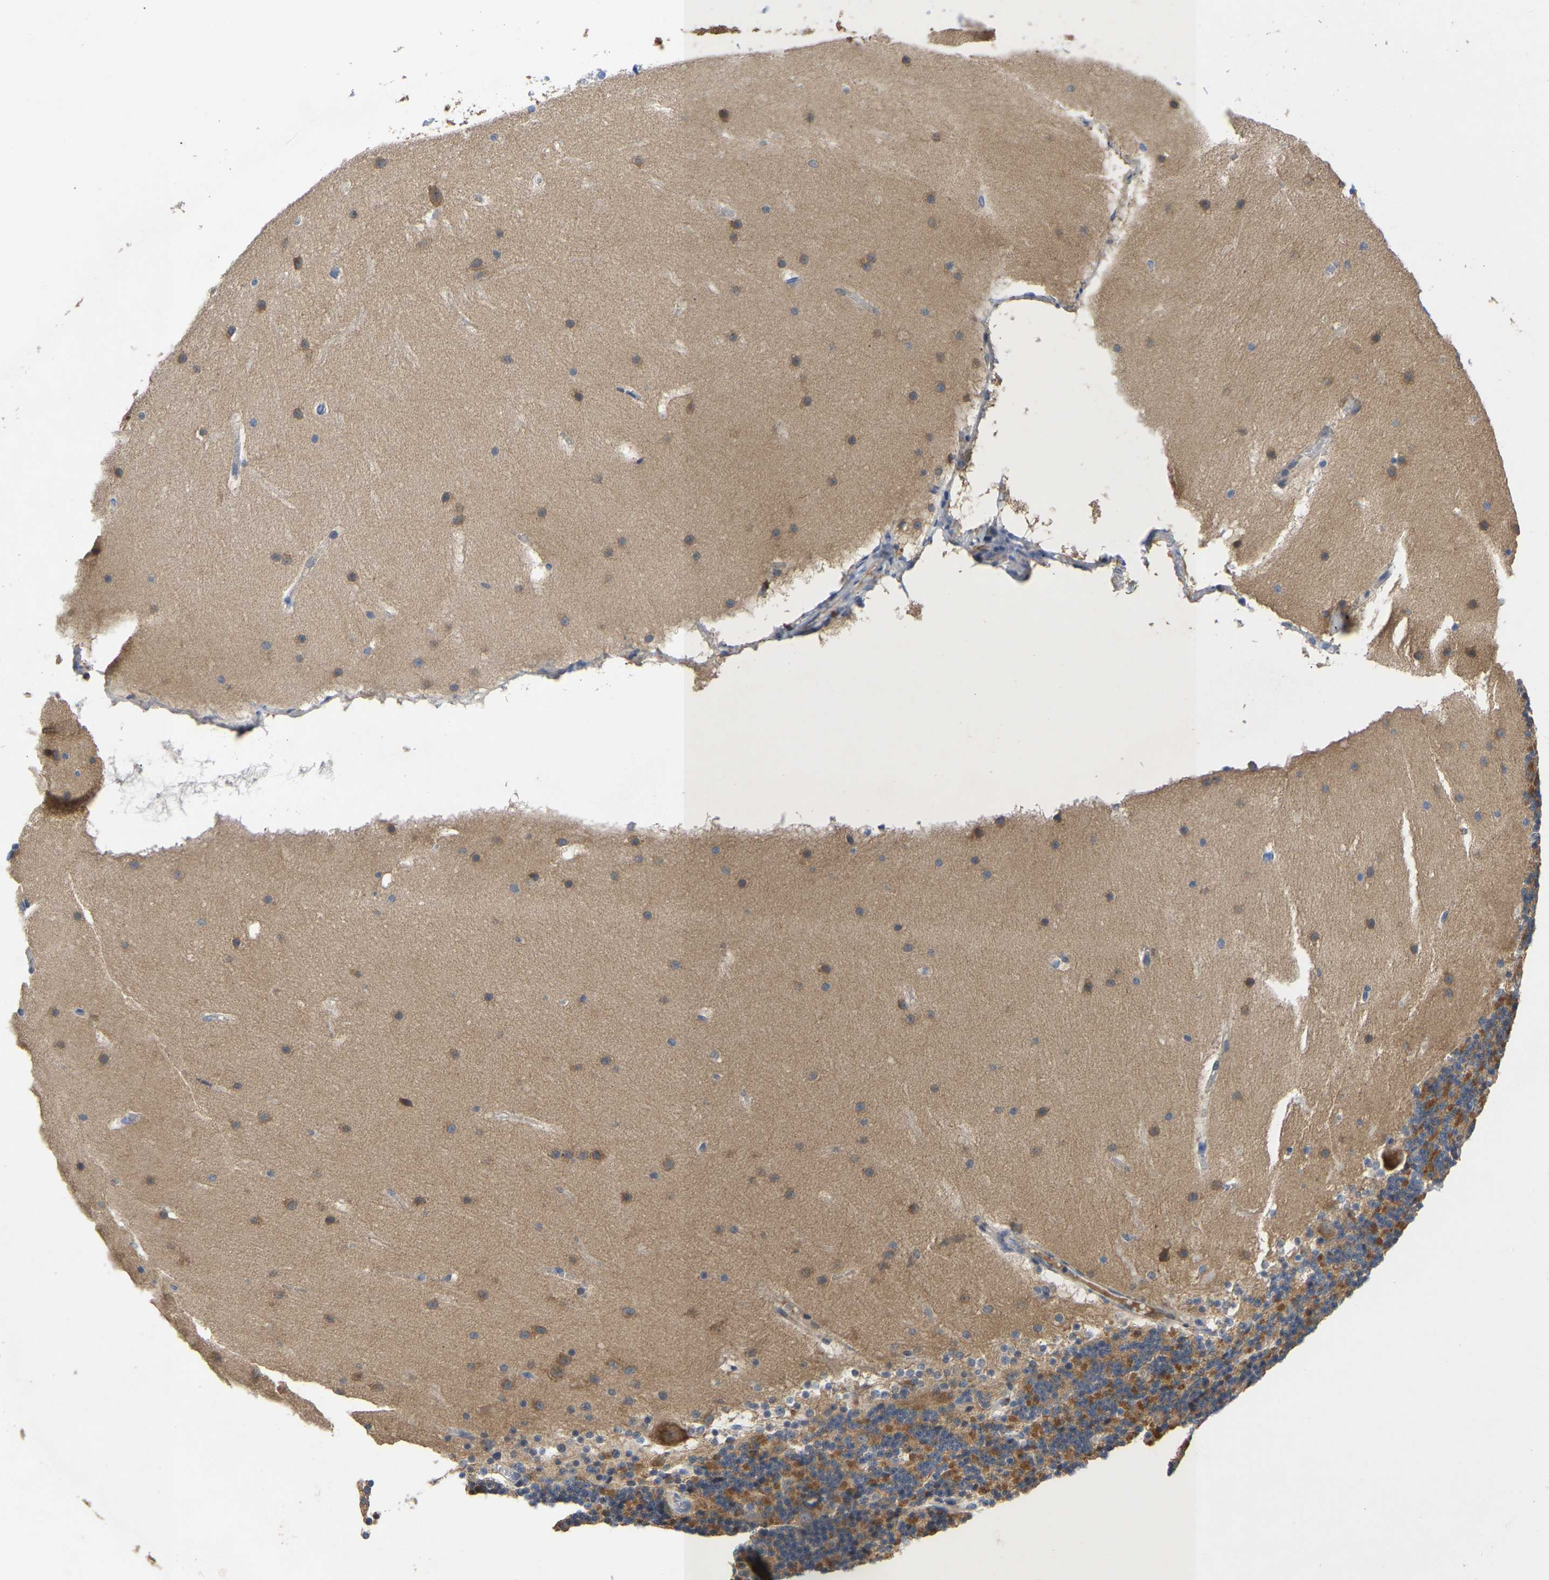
{"staining": {"intensity": "strong", "quantity": "25%-75%", "location": "cytoplasmic/membranous"}, "tissue": "cerebellum", "cell_type": "Cells in granular layer", "image_type": "normal", "snomed": [{"axis": "morphology", "description": "Normal tissue, NOS"}, {"axis": "topography", "description": "Cerebellum"}], "caption": "IHC micrograph of normal cerebellum: cerebellum stained using immunohistochemistry reveals high levels of strong protein expression localized specifically in the cytoplasmic/membranous of cells in granular layer, appearing as a cytoplasmic/membranous brown color.", "gene": "ABCA10", "patient": {"sex": "male", "age": 45}}